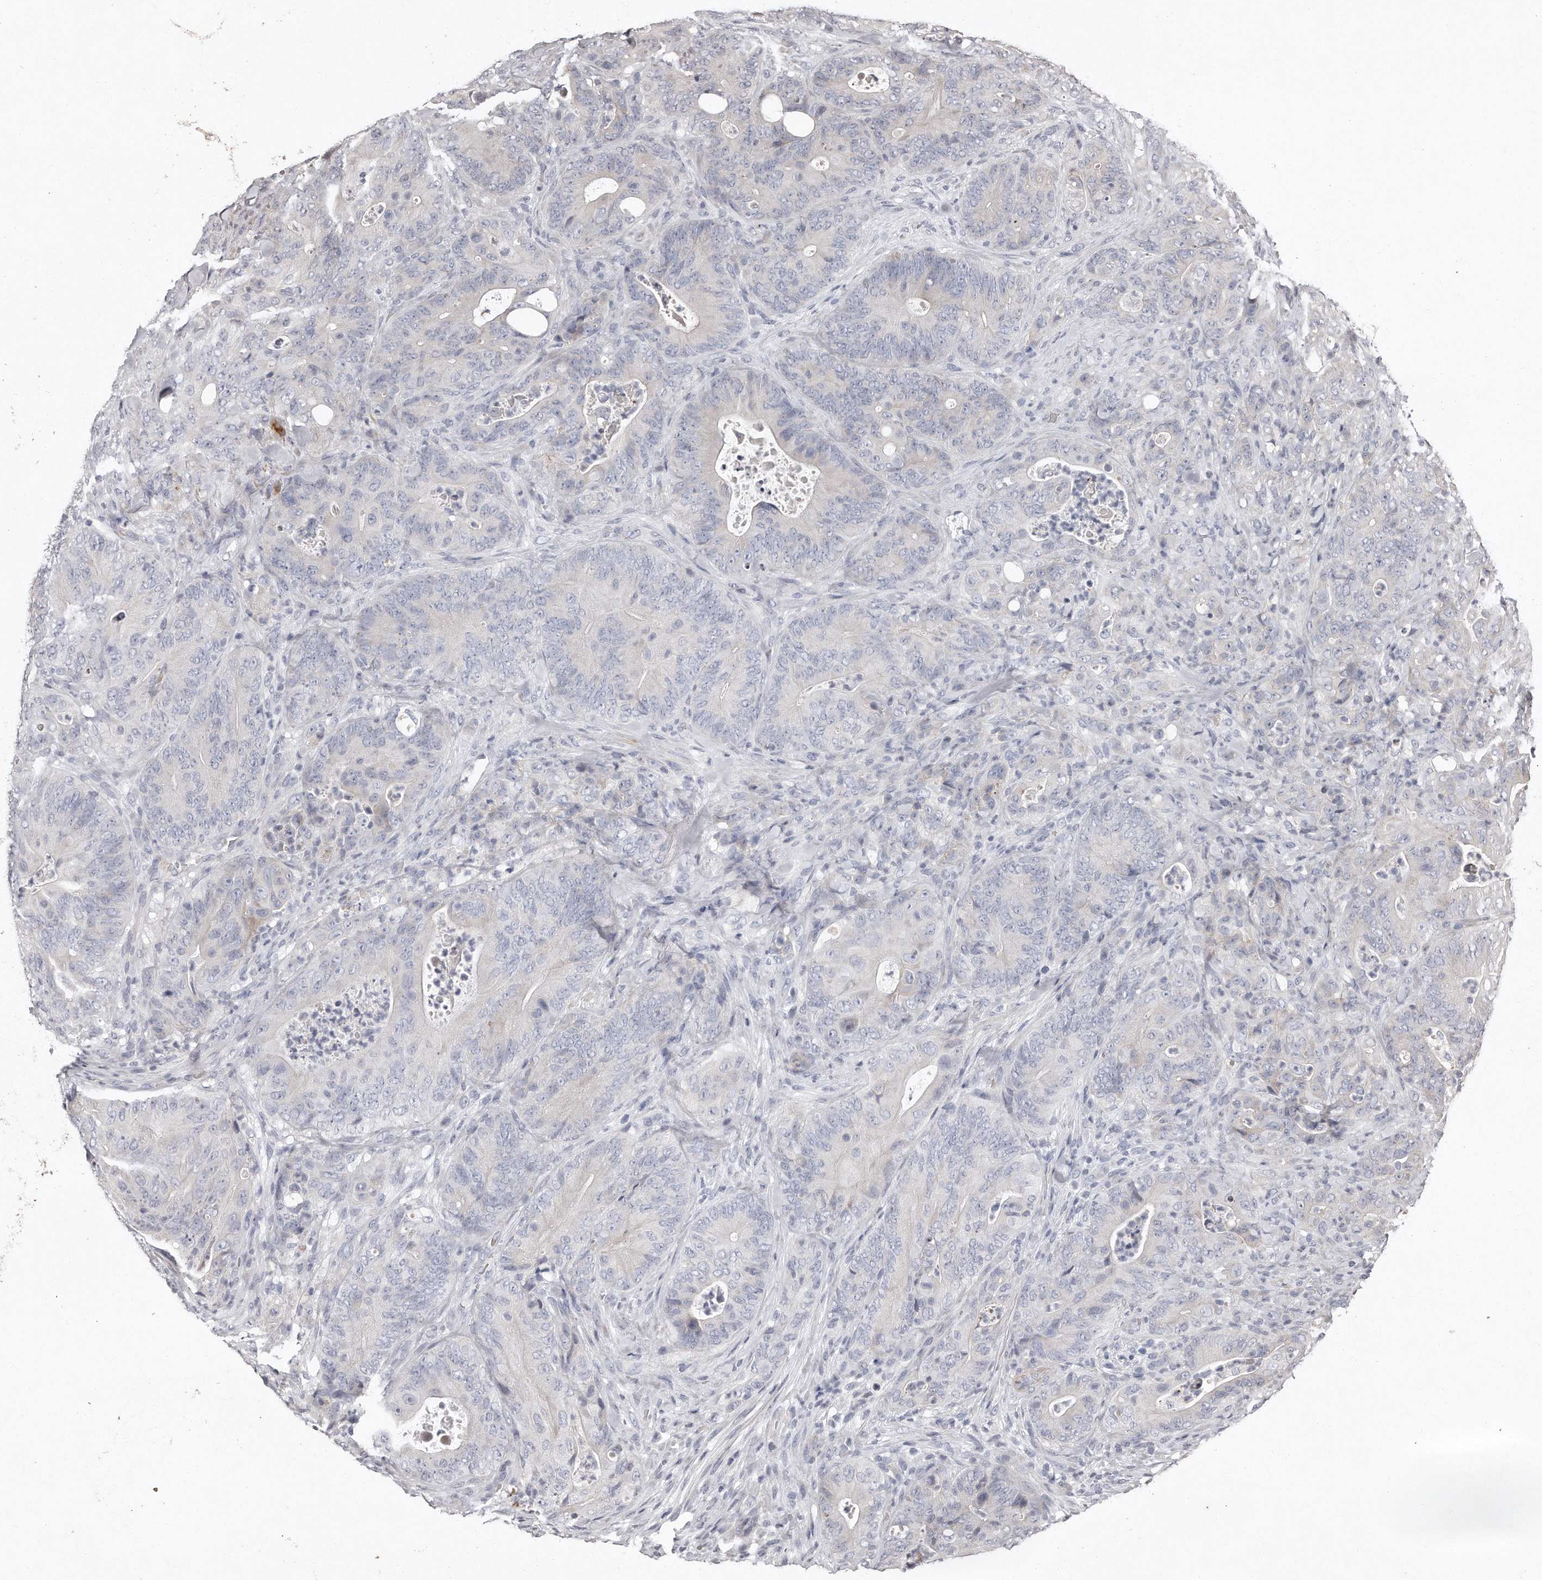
{"staining": {"intensity": "negative", "quantity": "none", "location": "none"}, "tissue": "colorectal cancer", "cell_type": "Tumor cells", "image_type": "cancer", "snomed": [{"axis": "morphology", "description": "Normal tissue, NOS"}, {"axis": "topography", "description": "Colon"}], "caption": "Immunohistochemistry micrograph of neoplastic tissue: colorectal cancer stained with DAB (3,3'-diaminobenzidine) displays no significant protein positivity in tumor cells.", "gene": "TECR", "patient": {"sex": "female", "age": 82}}